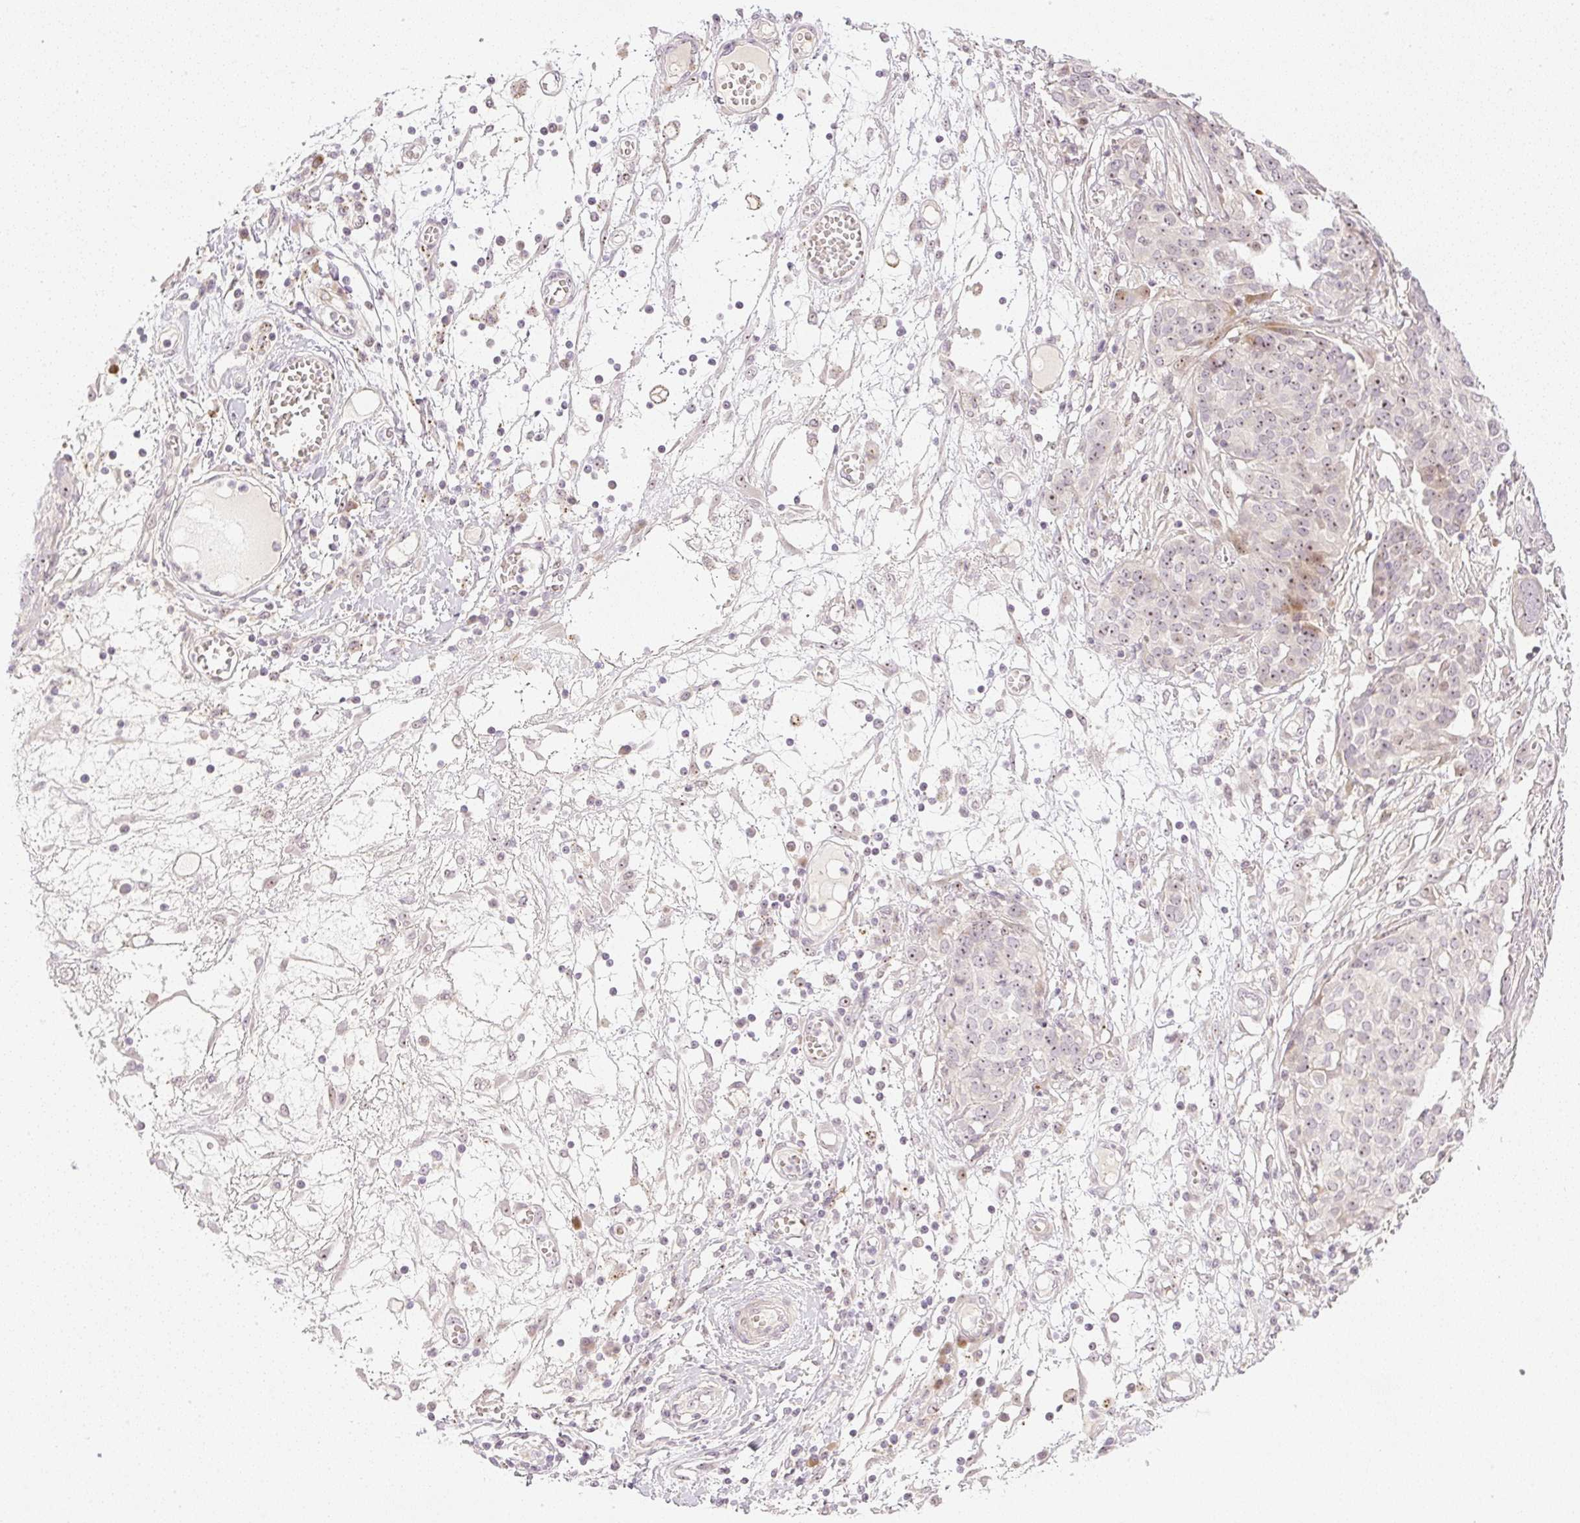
{"staining": {"intensity": "weak", "quantity": "25%-75%", "location": "nuclear"}, "tissue": "ovarian cancer", "cell_type": "Tumor cells", "image_type": "cancer", "snomed": [{"axis": "morphology", "description": "Cystadenocarcinoma, serous, NOS"}, {"axis": "topography", "description": "Soft tissue"}, {"axis": "topography", "description": "Ovary"}], "caption": "Weak nuclear staining is present in about 25%-75% of tumor cells in ovarian serous cystadenocarcinoma.", "gene": "AAR2", "patient": {"sex": "female", "age": 57}}